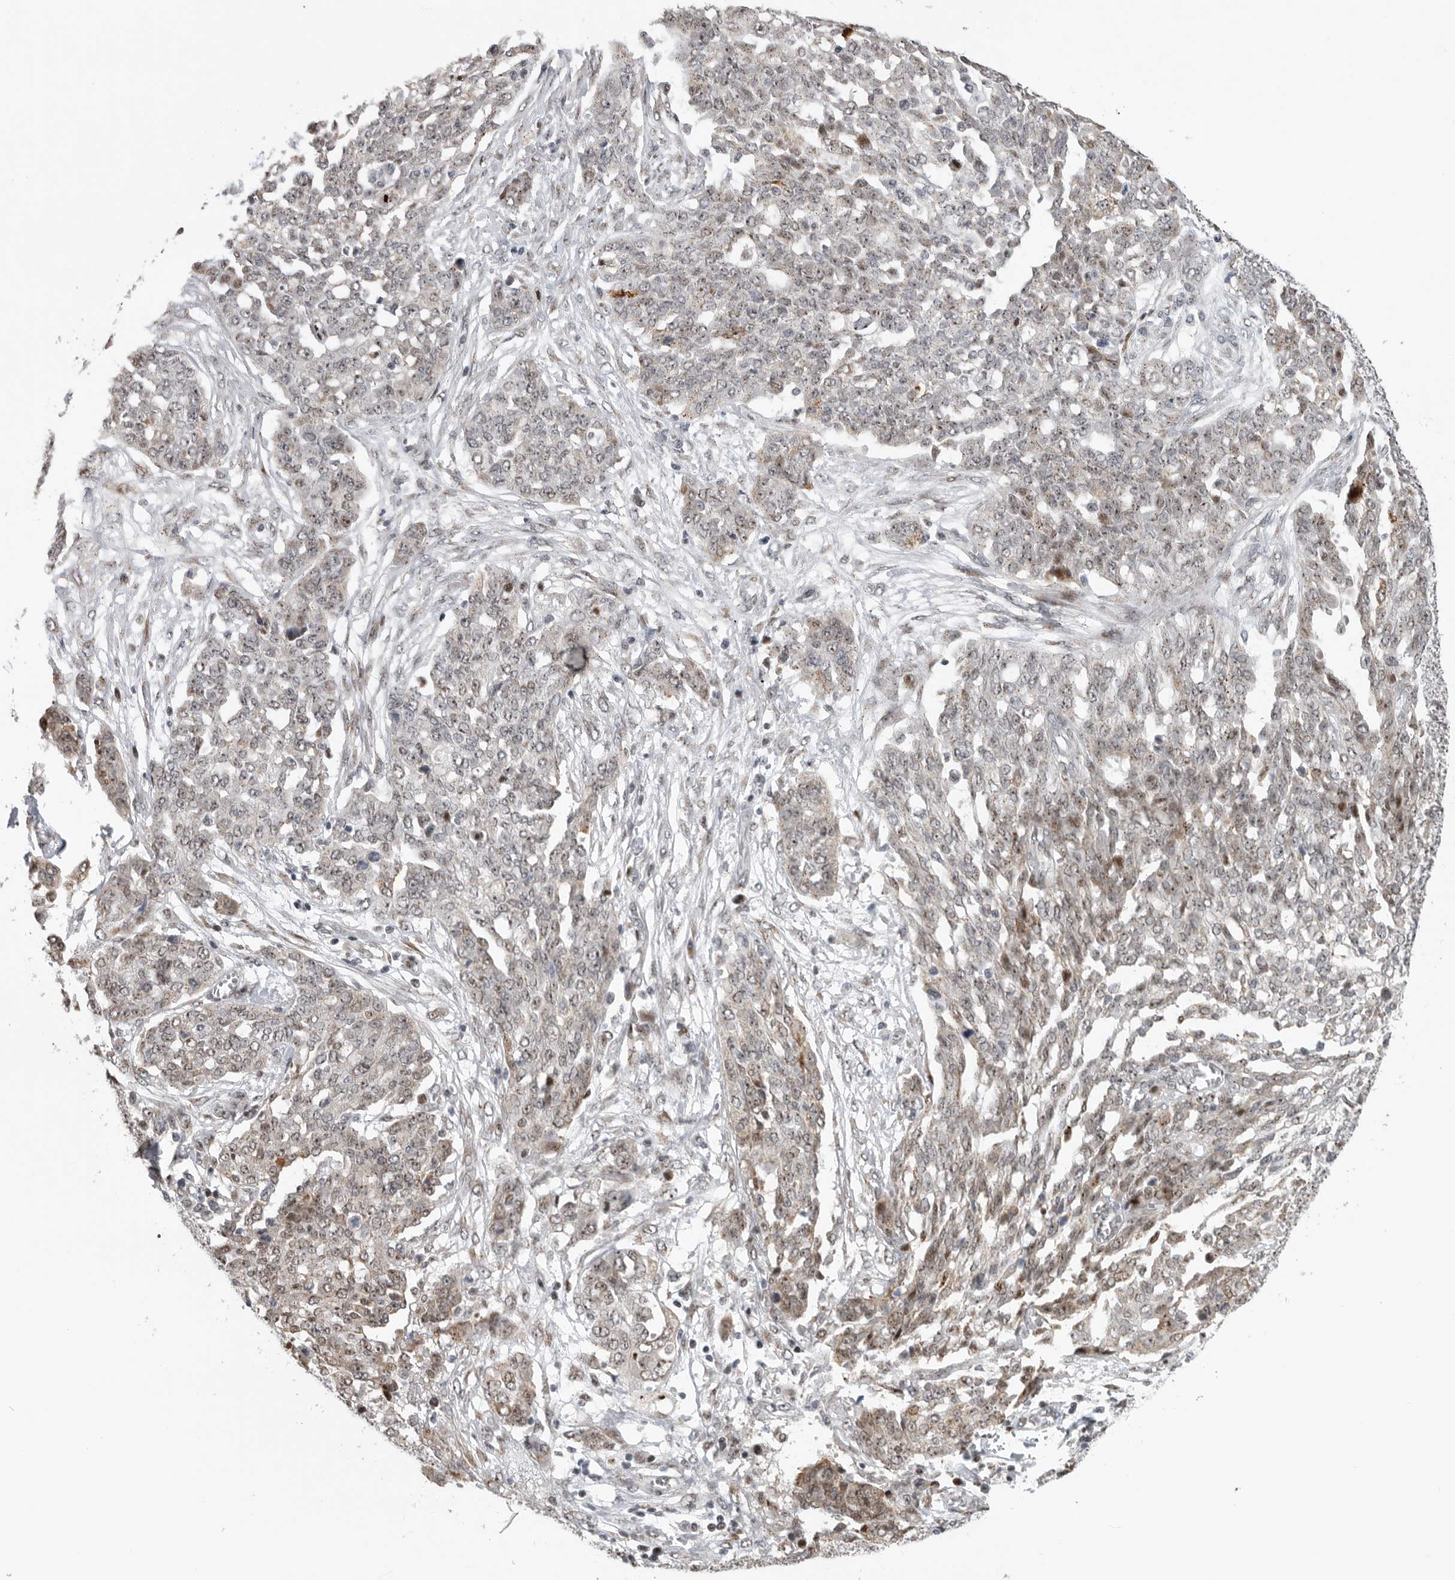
{"staining": {"intensity": "weak", "quantity": ">75%", "location": "cytoplasmic/membranous,nuclear"}, "tissue": "ovarian cancer", "cell_type": "Tumor cells", "image_type": "cancer", "snomed": [{"axis": "morphology", "description": "Cystadenocarcinoma, serous, NOS"}, {"axis": "topography", "description": "Soft tissue"}, {"axis": "topography", "description": "Ovary"}], "caption": "The image exhibits a brown stain indicating the presence of a protein in the cytoplasmic/membranous and nuclear of tumor cells in ovarian cancer (serous cystadenocarcinoma).", "gene": "PCMTD1", "patient": {"sex": "female", "age": 57}}